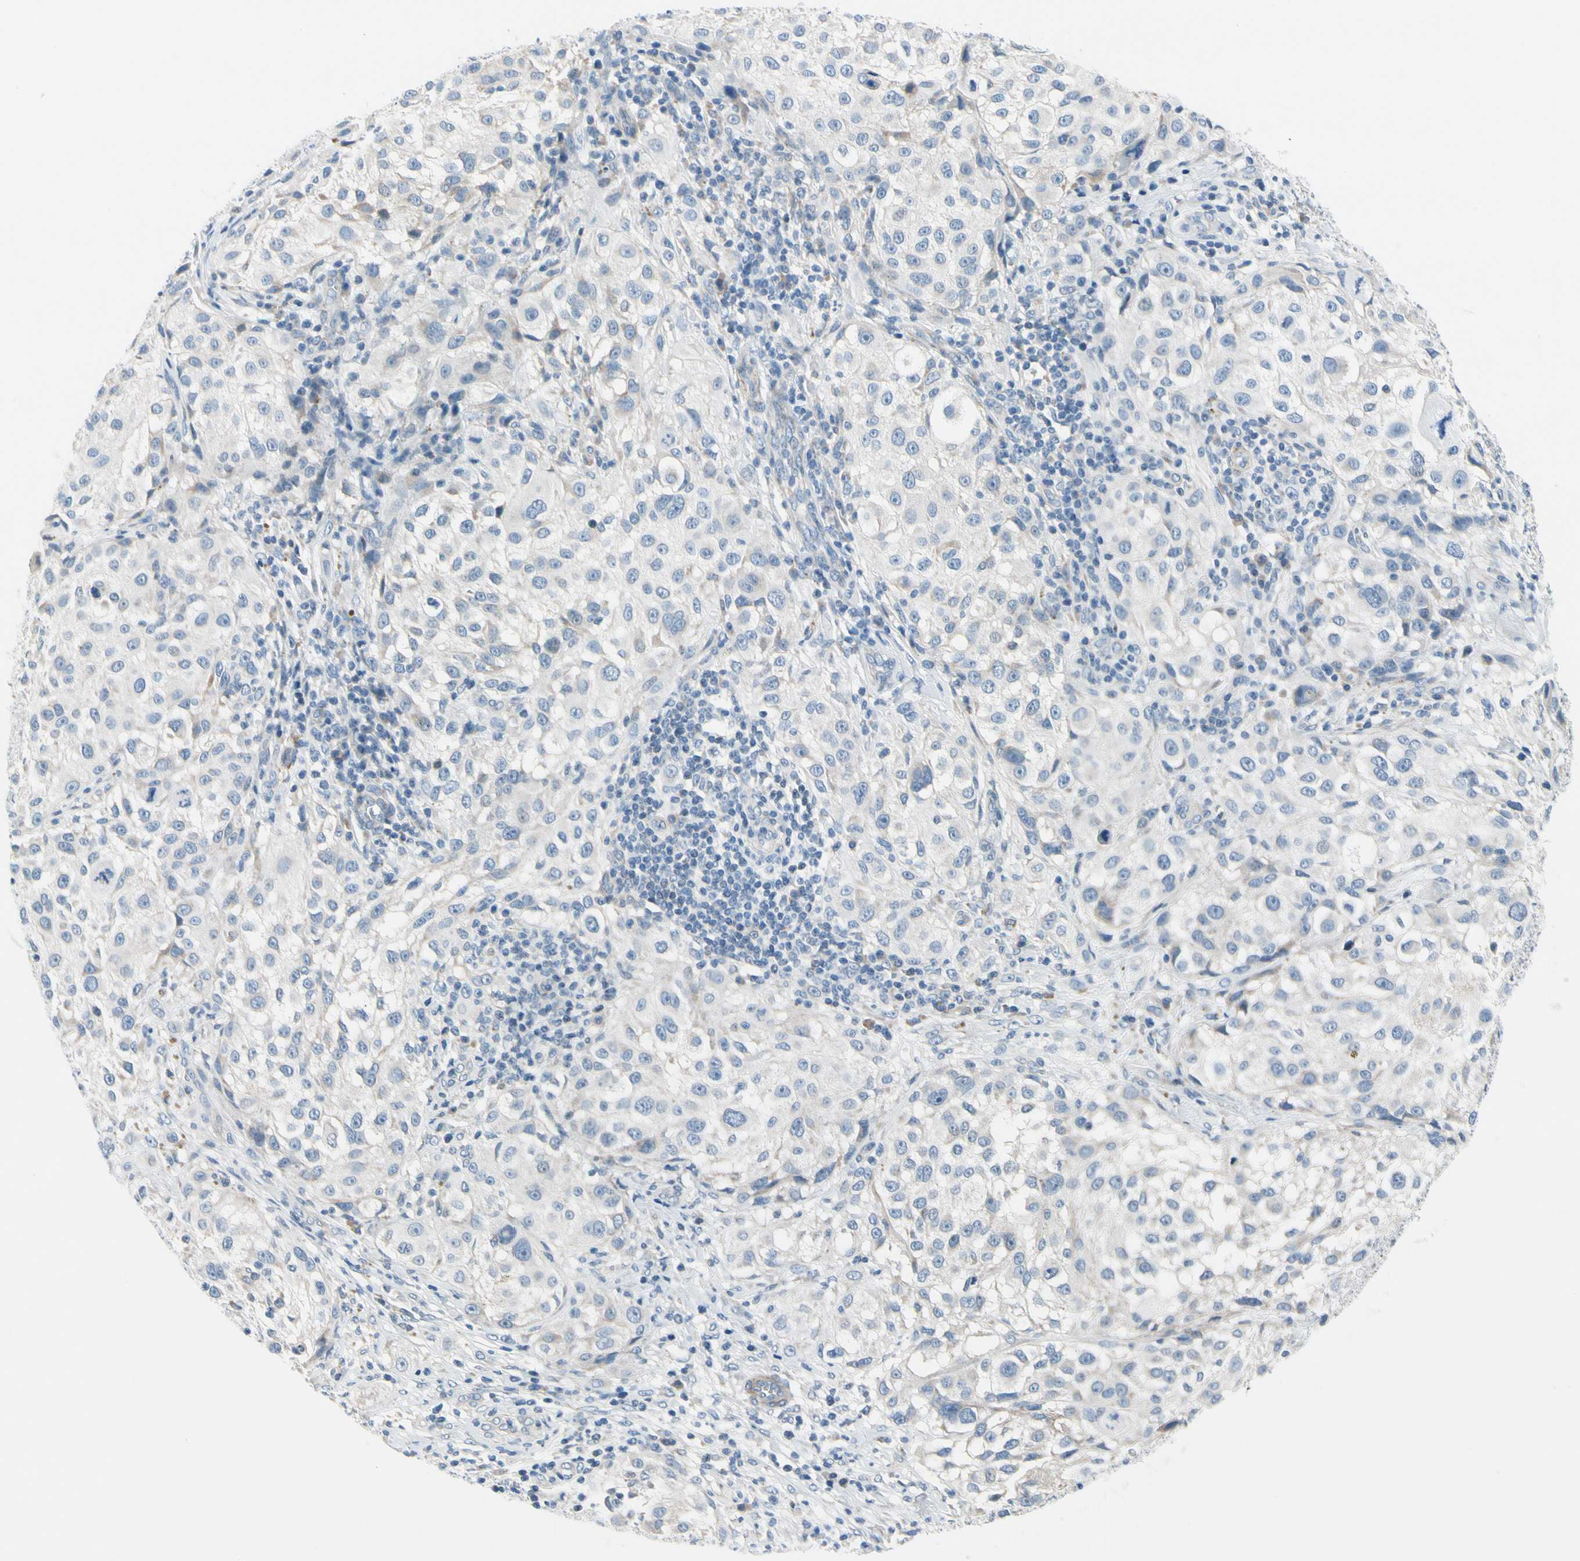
{"staining": {"intensity": "negative", "quantity": "none", "location": "none"}, "tissue": "melanoma", "cell_type": "Tumor cells", "image_type": "cancer", "snomed": [{"axis": "morphology", "description": "Necrosis, NOS"}, {"axis": "morphology", "description": "Malignant melanoma, NOS"}, {"axis": "topography", "description": "Skin"}], "caption": "DAB immunohistochemical staining of malignant melanoma demonstrates no significant positivity in tumor cells. The staining is performed using DAB brown chromogen with nuclei counter-stained in using hematoxylin.", "gene": "FCER2", "patient": {"sex": "female", "age": 87}}